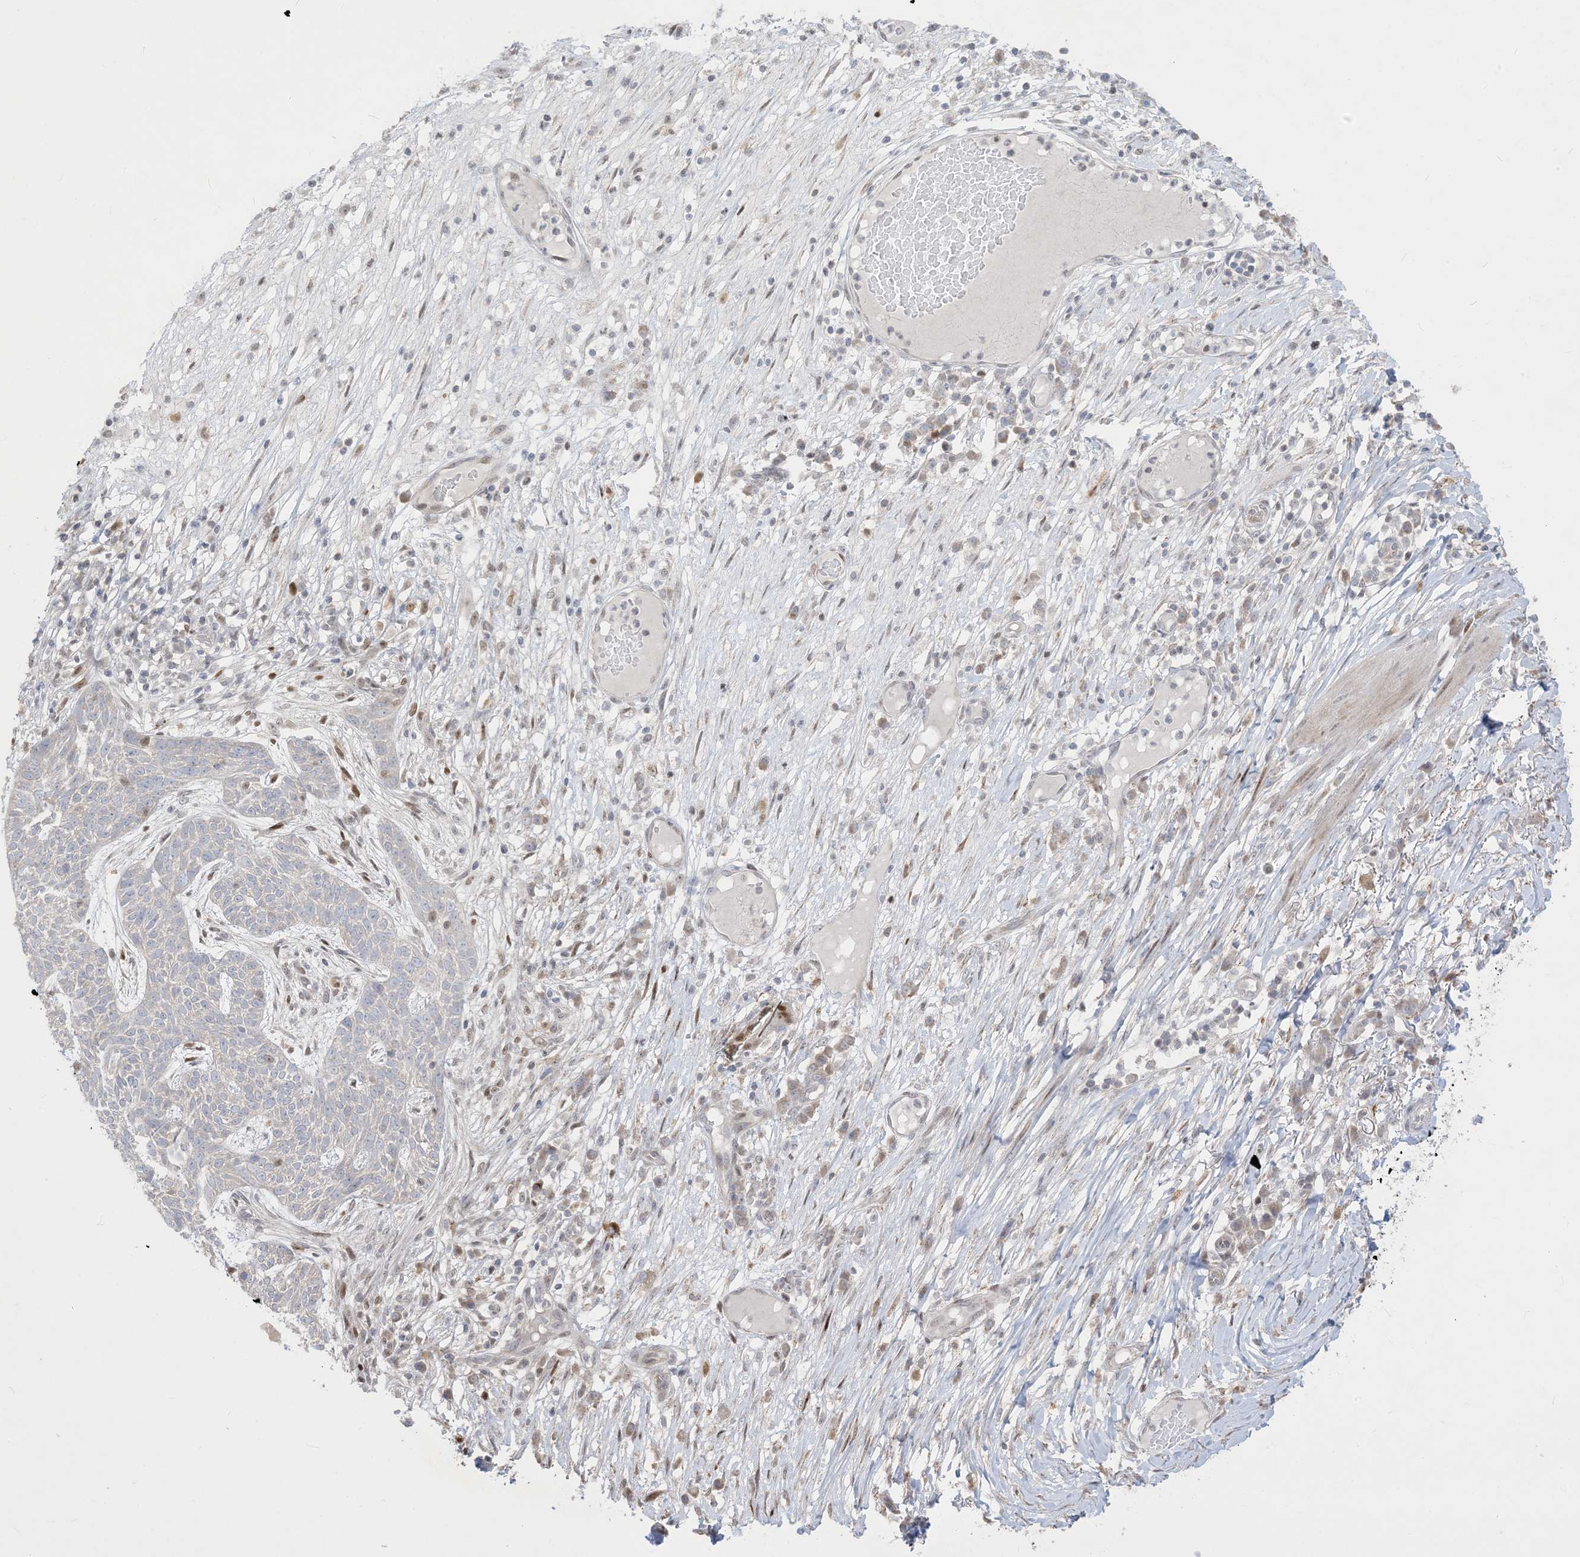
{"staining": {"intensity": "negative", "quantity": "none", "location": "none"}, "tissue": "skin cancer", "cell_type": "Tumor cells", "image_type": "cancer", "snomed": [{"axis": "morphology", "description": "Normal tissue, NOS"}, {"axis": "morphology", "description": "Basal cell carcinoma"}, {"axis": "topography", "description": "Skin"}], "caption": "Tumor cells show no significant staining in skin basal cell carcinoma.", "gene": "BHLHE40", "patient": {"sex": "male", "age": 64}}